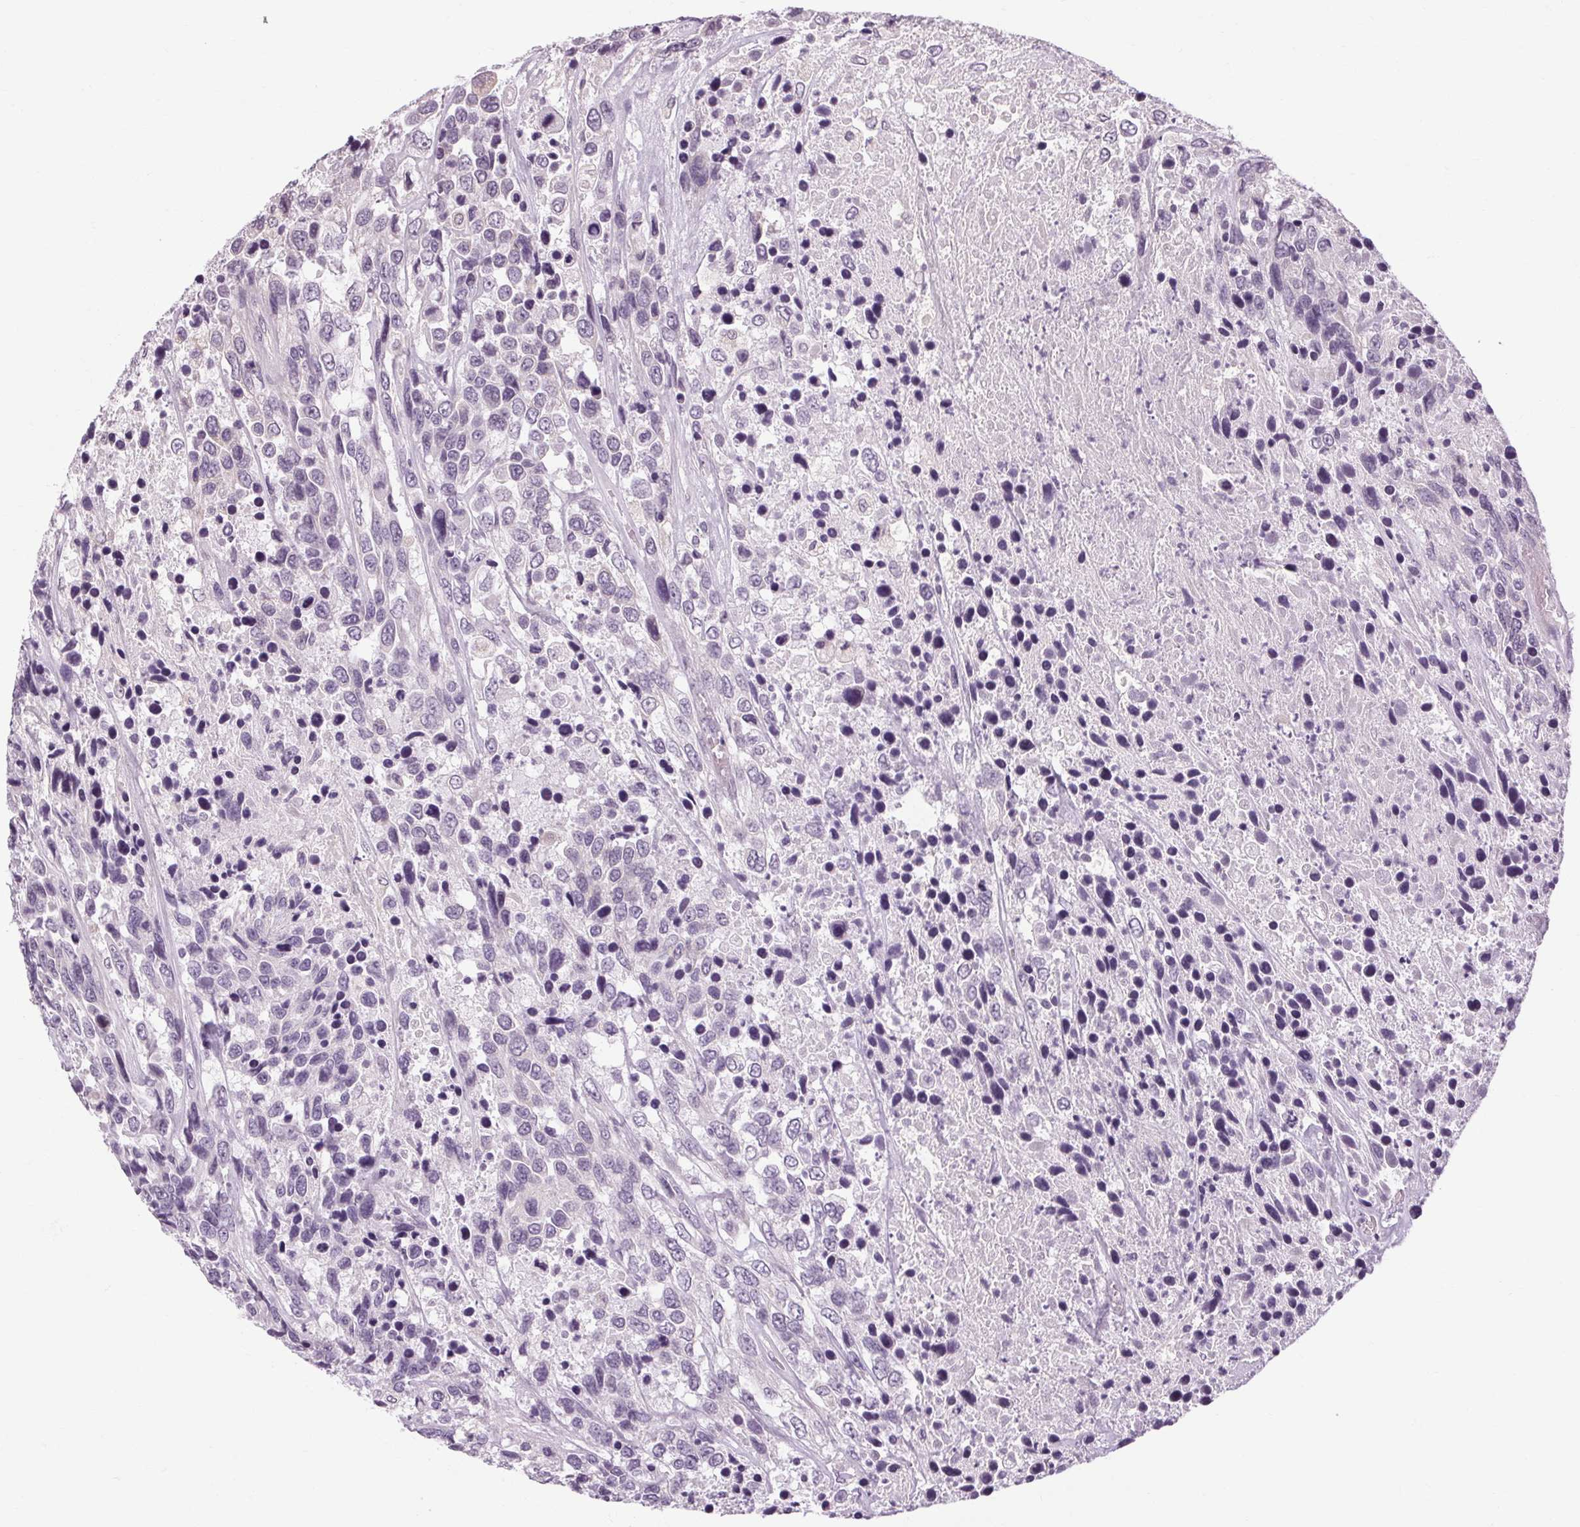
{"staining": {"intensity": "negative", "quantity": "none", "location": "none"}, "tissue": "urothelial cancer", "cell_type": "Tumor cells", "image_type": "cancer", "snomed": [{"axis": "morphology", "description": "Urothelial carcinoma, High grade"}, {"axis": "topography", "description": "Urinary bladder"}], "caption": "Tumor cells show no significant positivity in urothelial cancer.", "gene": "KLHL40", "patient": {"sex": "female", "age": 70}}